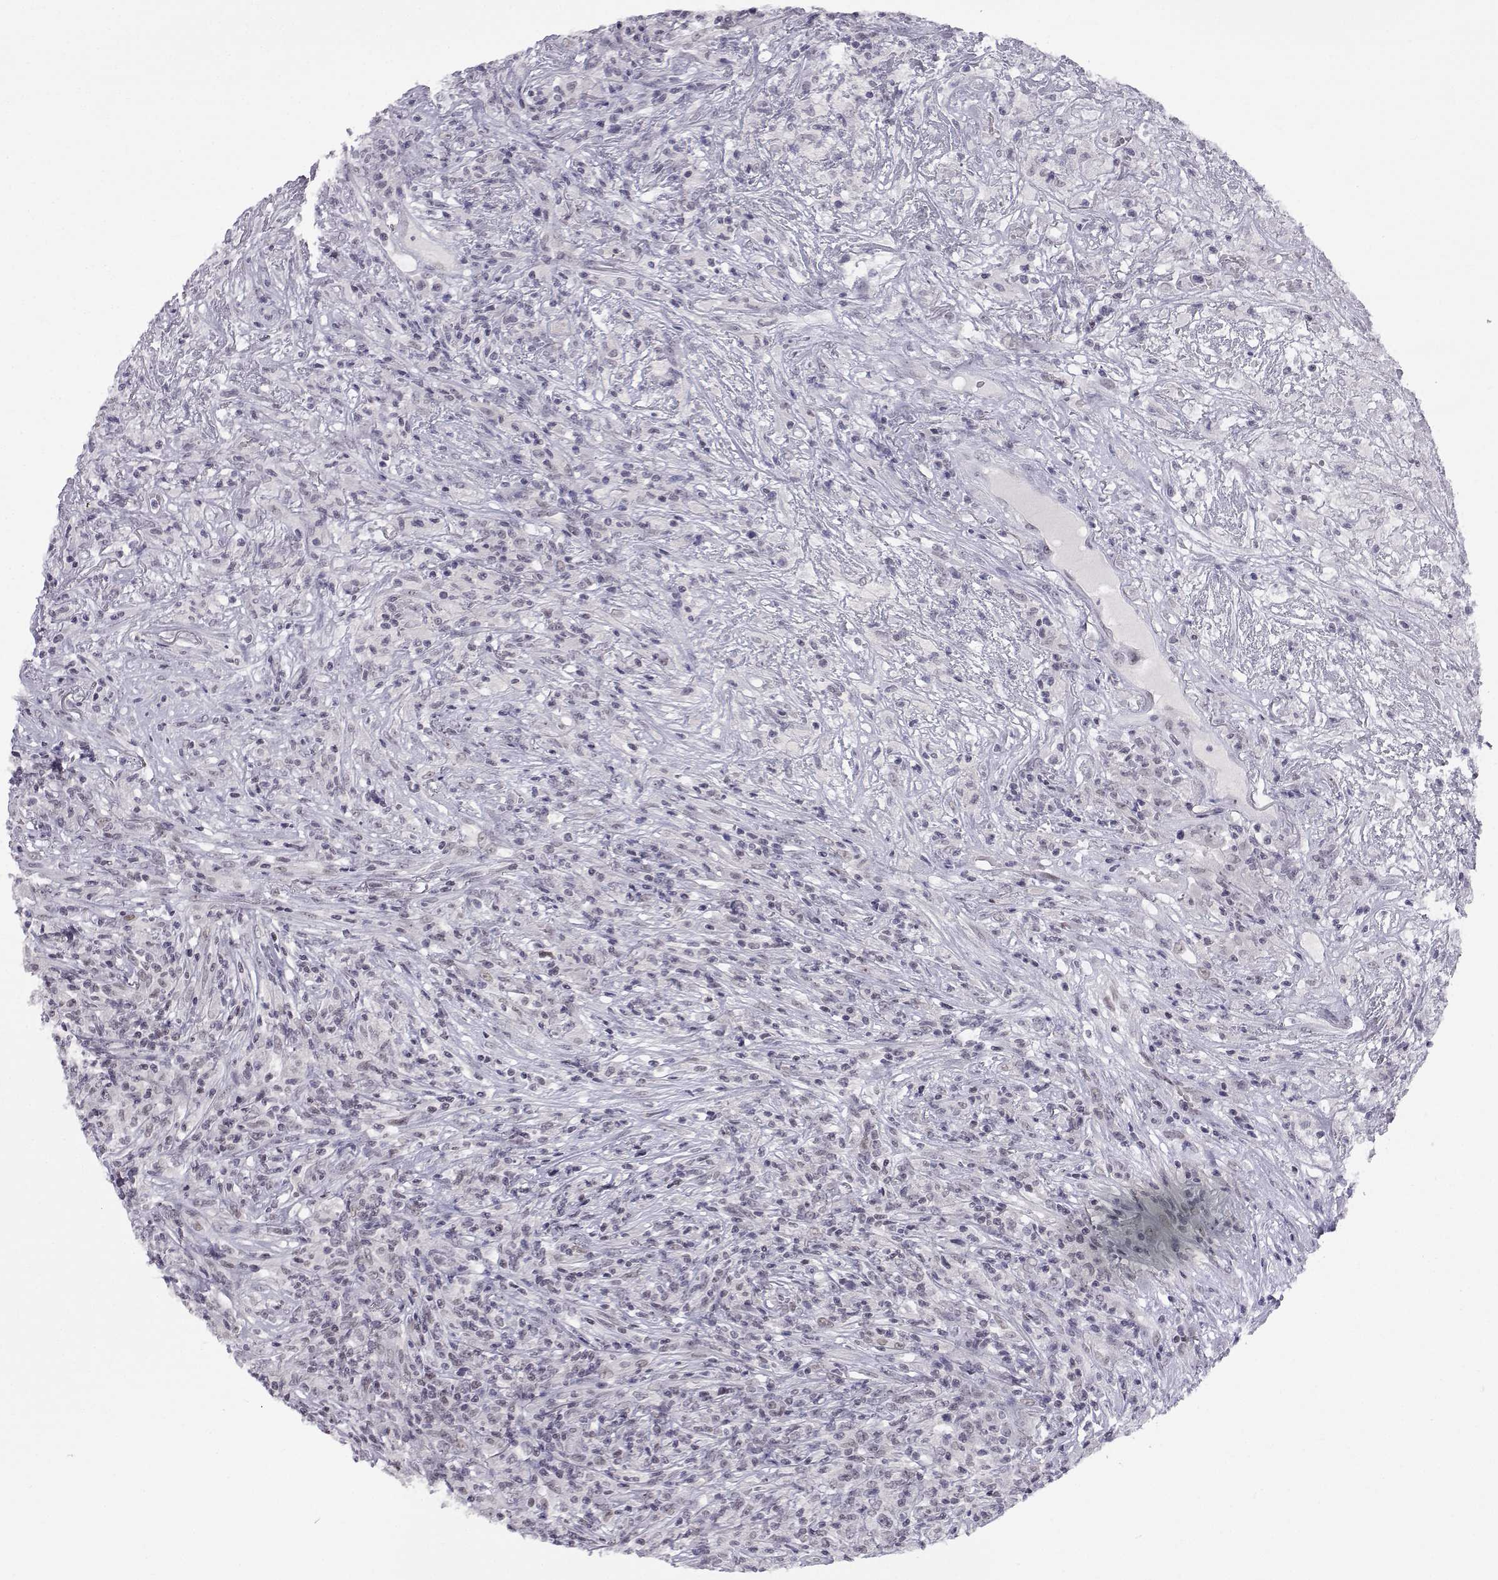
{"staining": {"intensity": "negative", "quantity": "none", "location": "none"}, "tissue": "lymphoma", "cell_type": "Tumor cells", "image_type": "cancer", "snomed": [{"axis": "morphology", "description": "Malignant lymphoma, non-Hodgkin's type, High grade"}, {"axis": "topography", "description": "Lung"}], "caption": "Immunohistochemical staining of high-grade malignant lymphoma, non-Hodgkin's type shows no significant expression in tumor cells.", "gene": "MED26", "patient": {"sex": "male", "age": 79}}